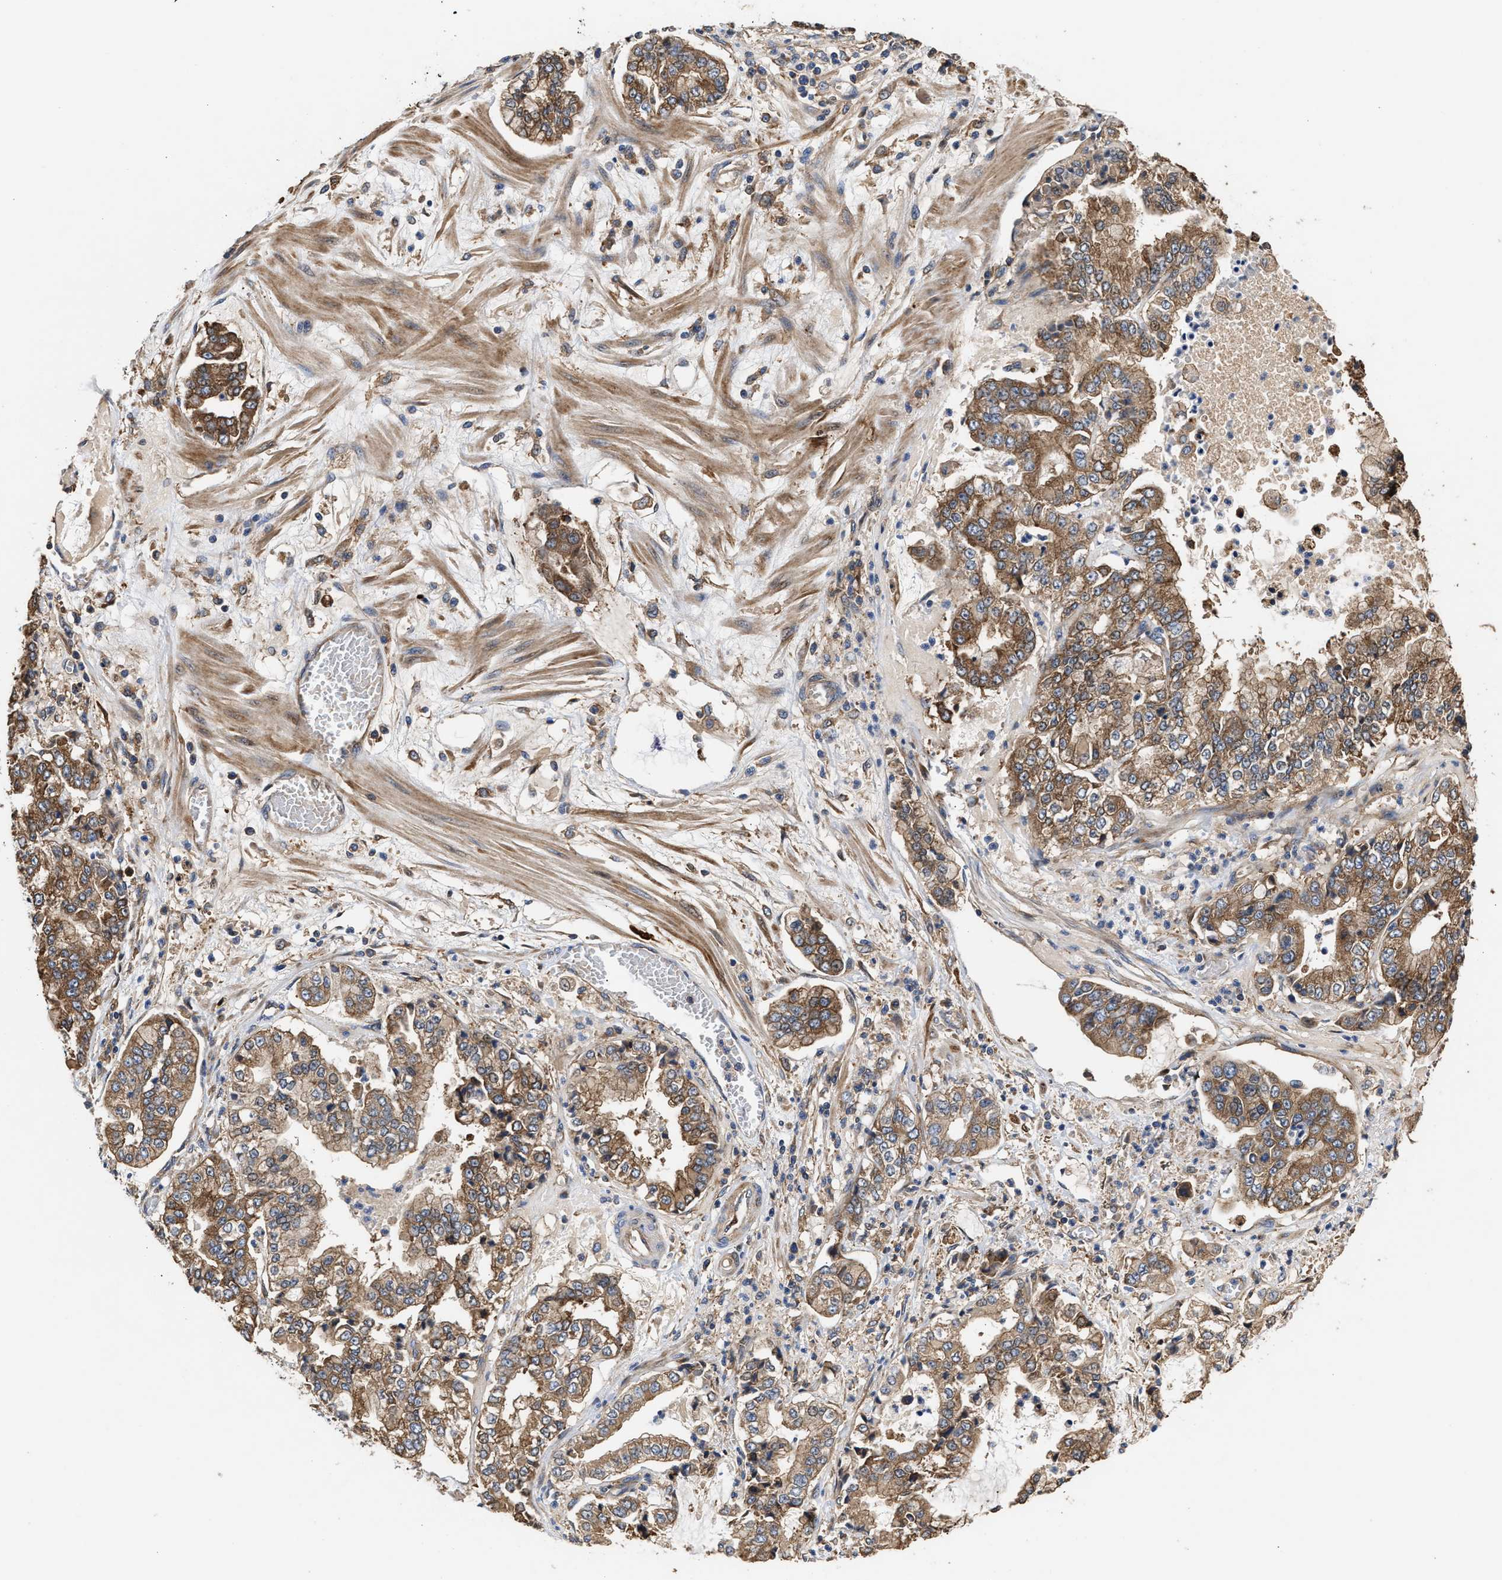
{"staining": {"intensity": "moderate", "quantity": ">75%", "location": "cytoplasmic/membranous"}, "tissue": "stomach cancer", "cell_type": "Tumor cells", "image_type": "cancer", "snomed": [{"axis": "morphology", "description": "Adenocarcinoma, NOS"}, {"axis": "topography", "description": "Stomach"}], "caption": "IHC of stomach cancer exhibits medium levels of moderate cytoplasmic/membranous expression in about >75% of tumor cells. Using DAB (3,3'-diaminobenzidine) (brown) and hematoxylin (blue) stains, captured at high magnification using brightfield microscopy.", "gene": "KLB", "patient": {"sex": "male", "age": 76}}